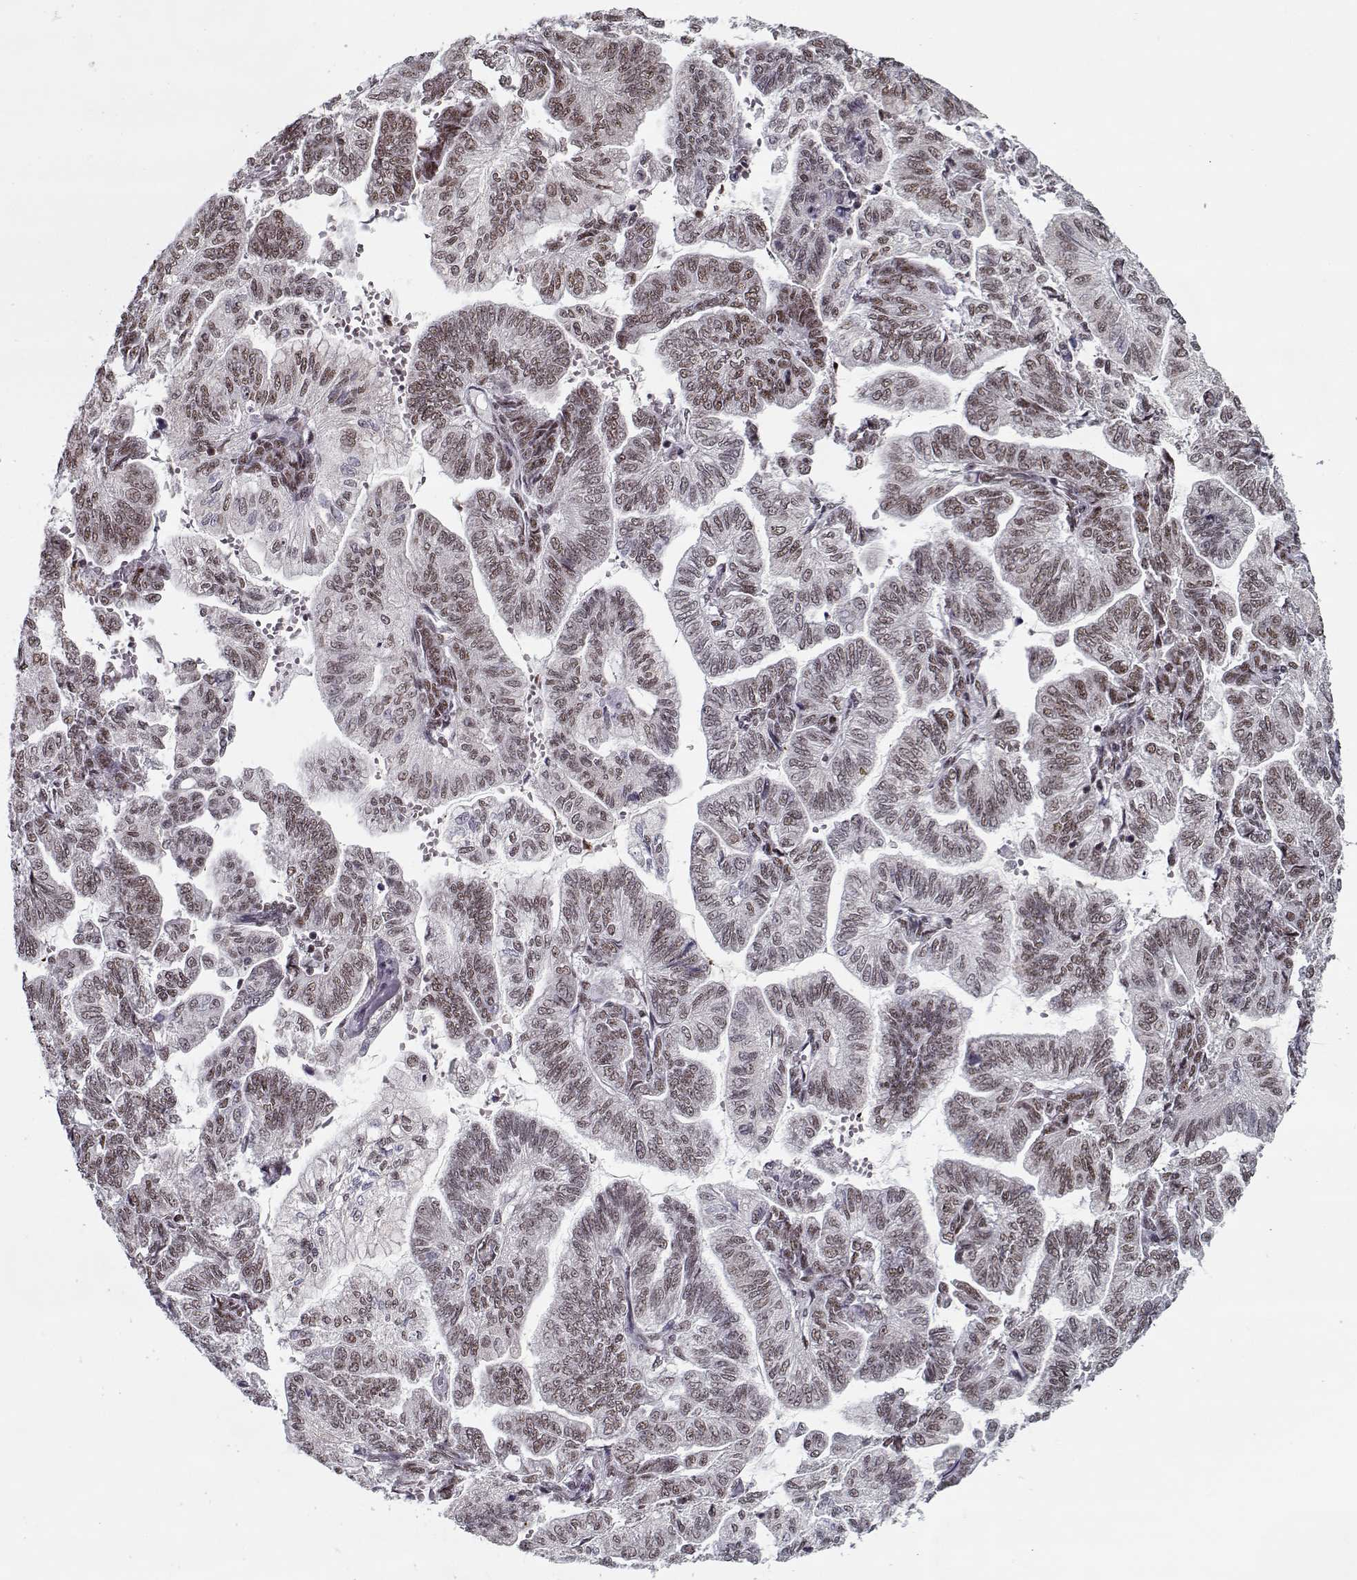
{"staining": {"intensity": "weak", "quantity": ">75%", "location": "nuclear"}, "tissue": "stomach cancer", "cell_type": "Tumor cells", "image_type": "cancer", "snomed": [{"axis": "morphology", "description": "Adenocarcinoma, NOS"}, {"axis": "topography", "description": "Stomach"}], "caption": "Brown immunohistochemical staining in stomach cancer (adenocarcinoma) reveals weak nuclear expression in approximately >75% of tumor cells. (Brightfield microscopy of DAB IHC at high magnification).", "gene": "TESPA1", "patient": {"sex": "male", "age": 83}}